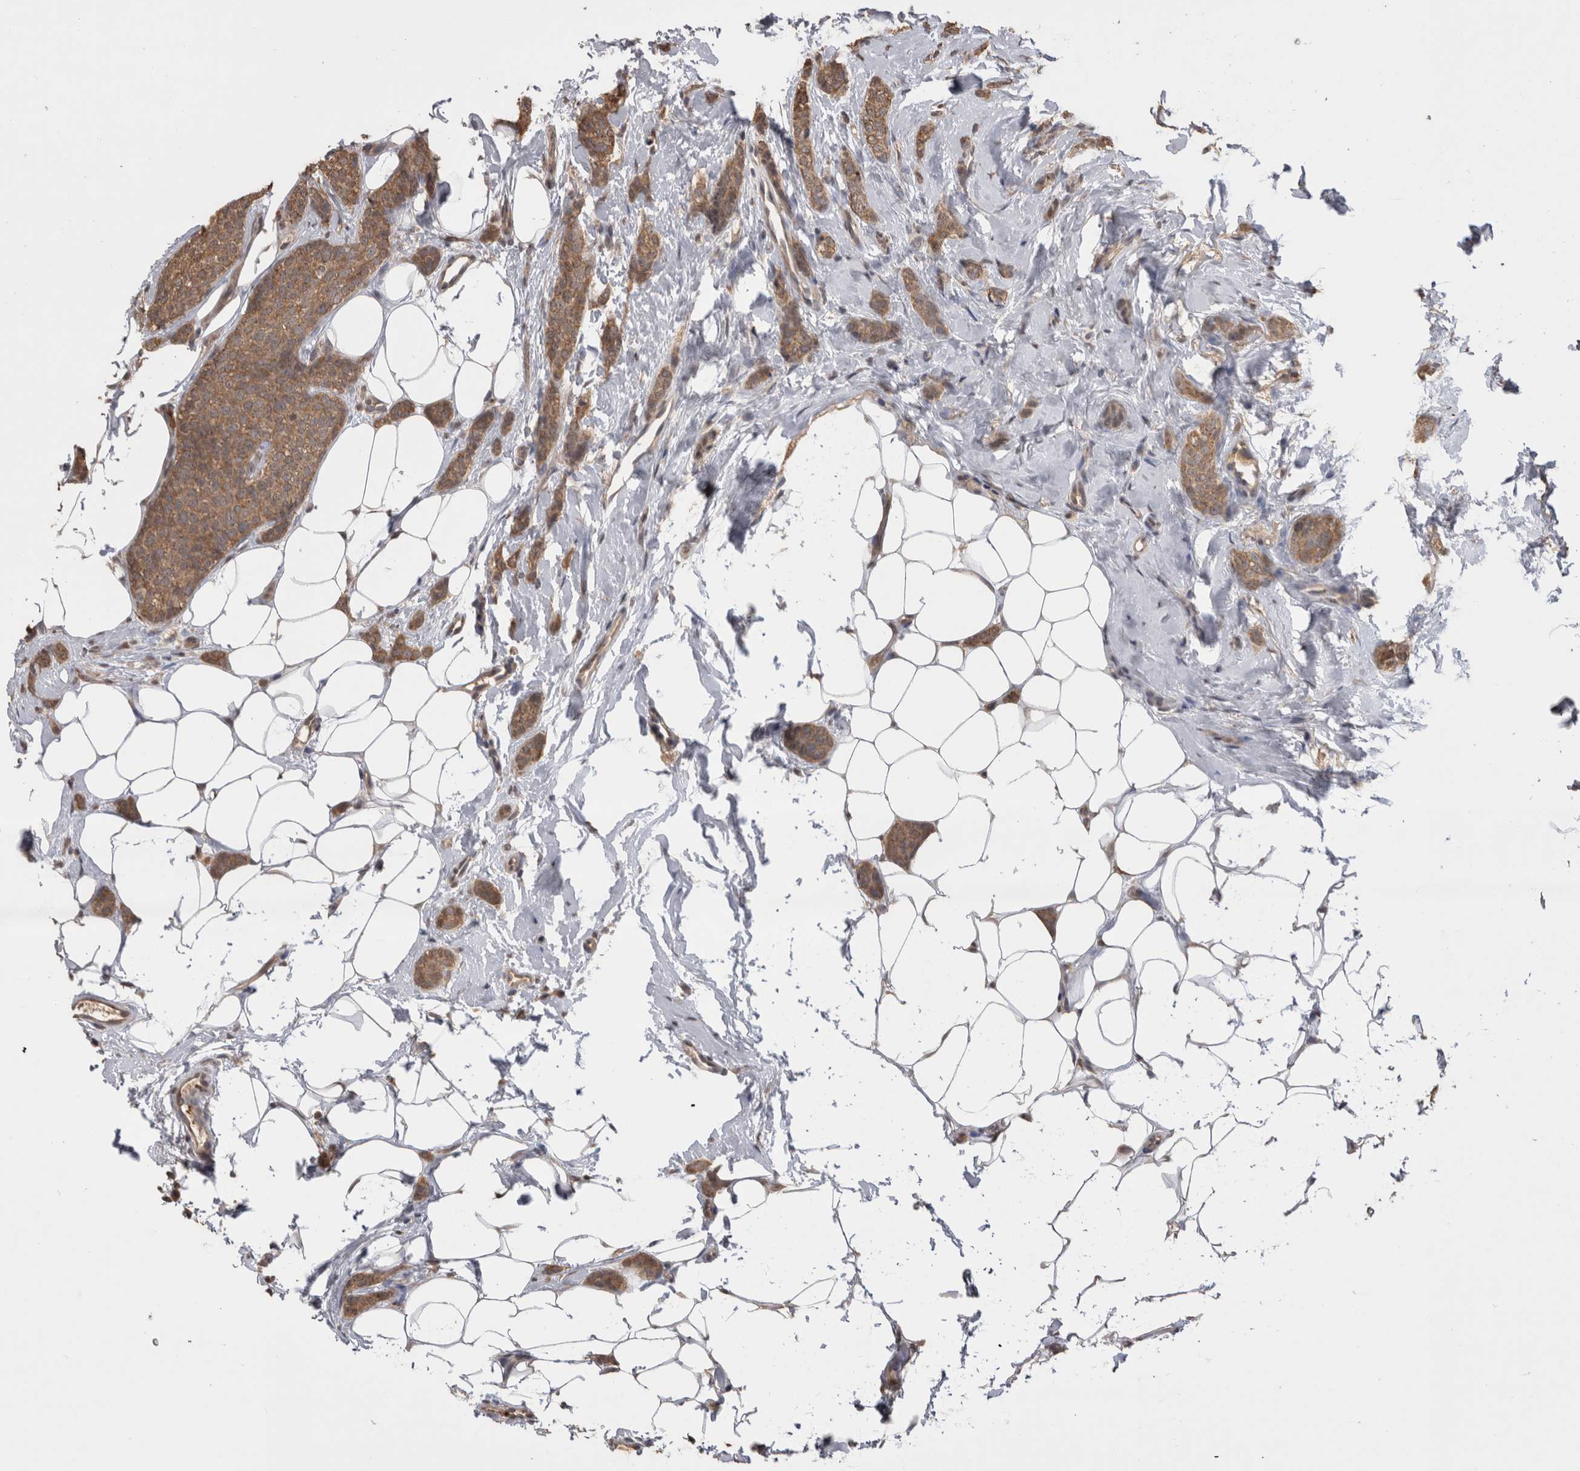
{"staining": {"intensity": "moderate", "quantity": ">75%", "location": "cytoplasmic/membranous"}, "tissue": "breast cancer", "cell_type": "Tumor cells", "image_type": "cancer", "snomed": [{"axis": "morphology", "description": "Lobular carcinoma"}, {"axis": "topography", "description": "Skin"}, {"axis": "topography", "description": "Breast"}], "caption": "Breast cancer was stained to show a protein in brown. There is medium levels of moderate cytoplasmic/membranous staining in approximately >75% of tumor cells. Using DAB (3,3'-diaminobenzidine) (brown) and hematoxylin (blue) stains, captured at high magnification using brightfield microscopy.", "gene": "PAK4", "patient": {"sex": "female", "age": 46}}